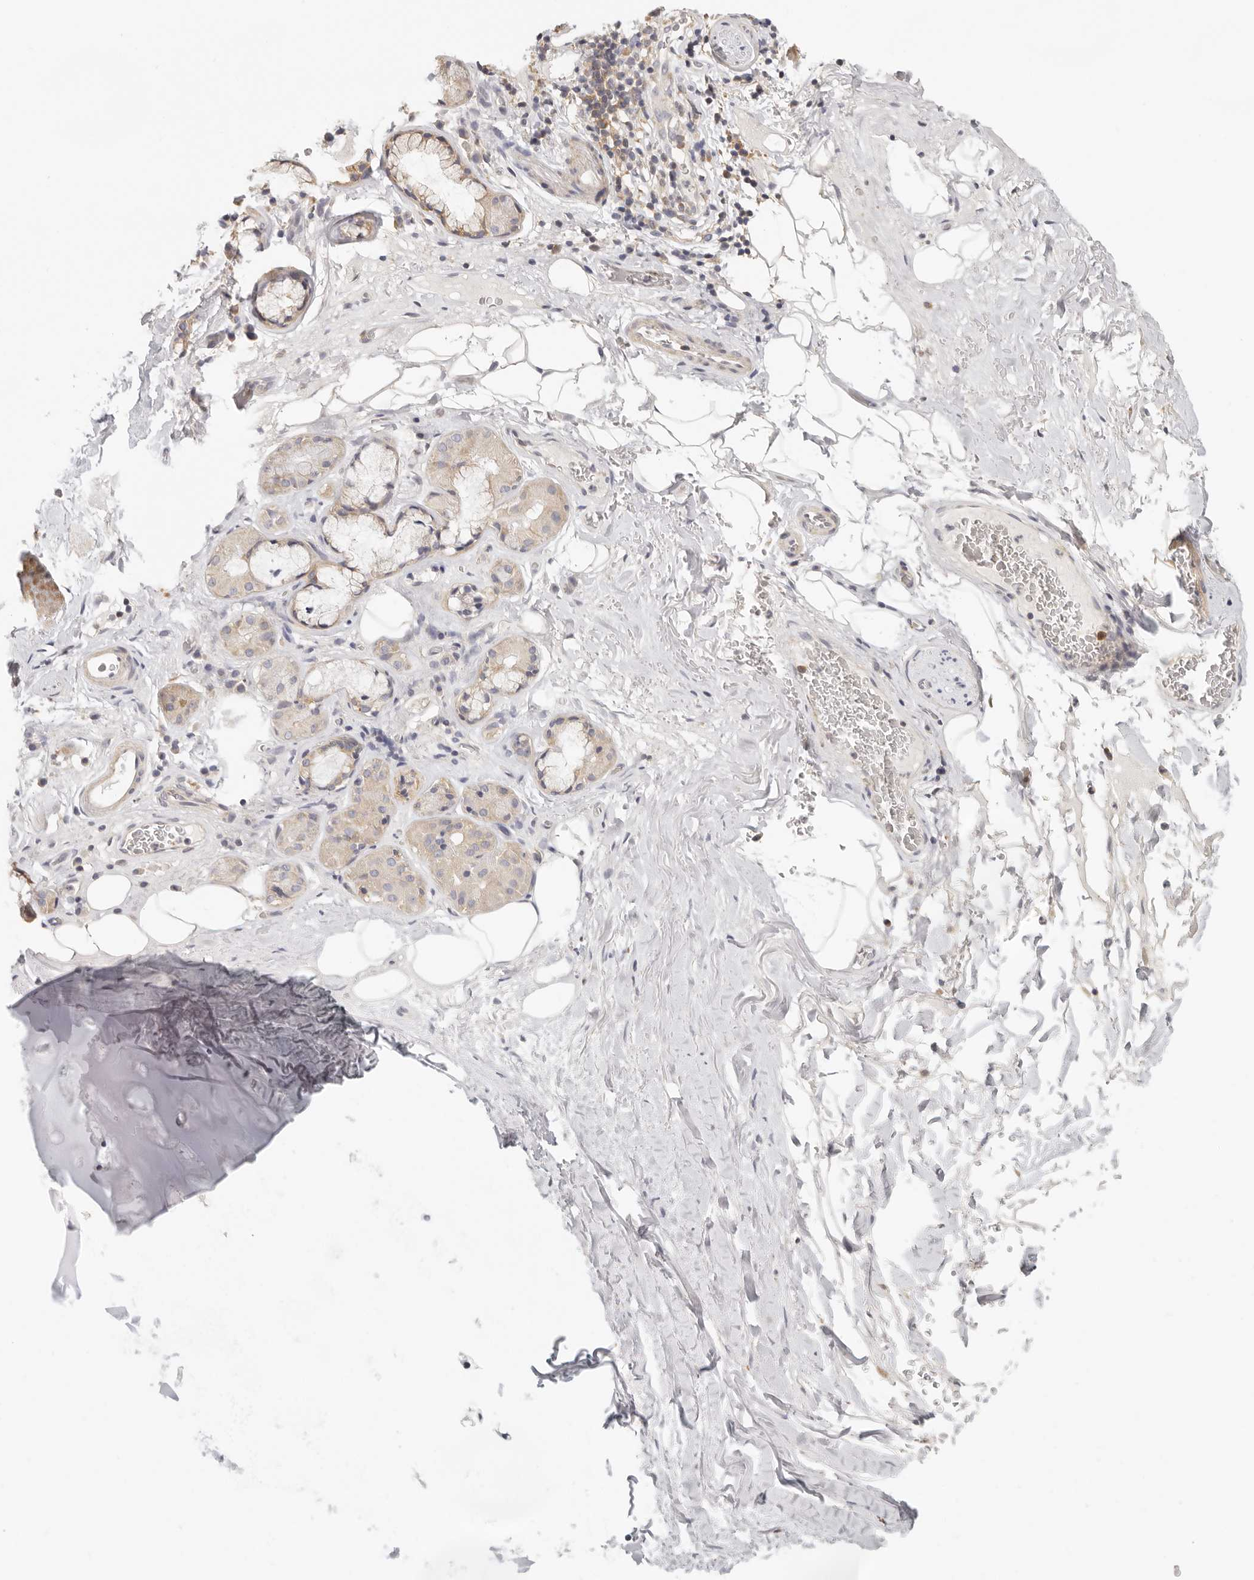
{"staining": {"intensity": "negative", "quantity": "none", "location": "none"}, "tissue": "adipose tissue", "cell_type": "Adipocytes", "image_type": "normal", "snomed": [{"axis": "morphology", "description": "Normal tissue, NOS"}, {"axis": "topography", "description": "Cartilage tissue"}], "caption": "The IHC image has no significant positivity in adipocytes of adipose tissue.", "gene": "ANXA9", "patient": {"sex": "female", "age": 63}}